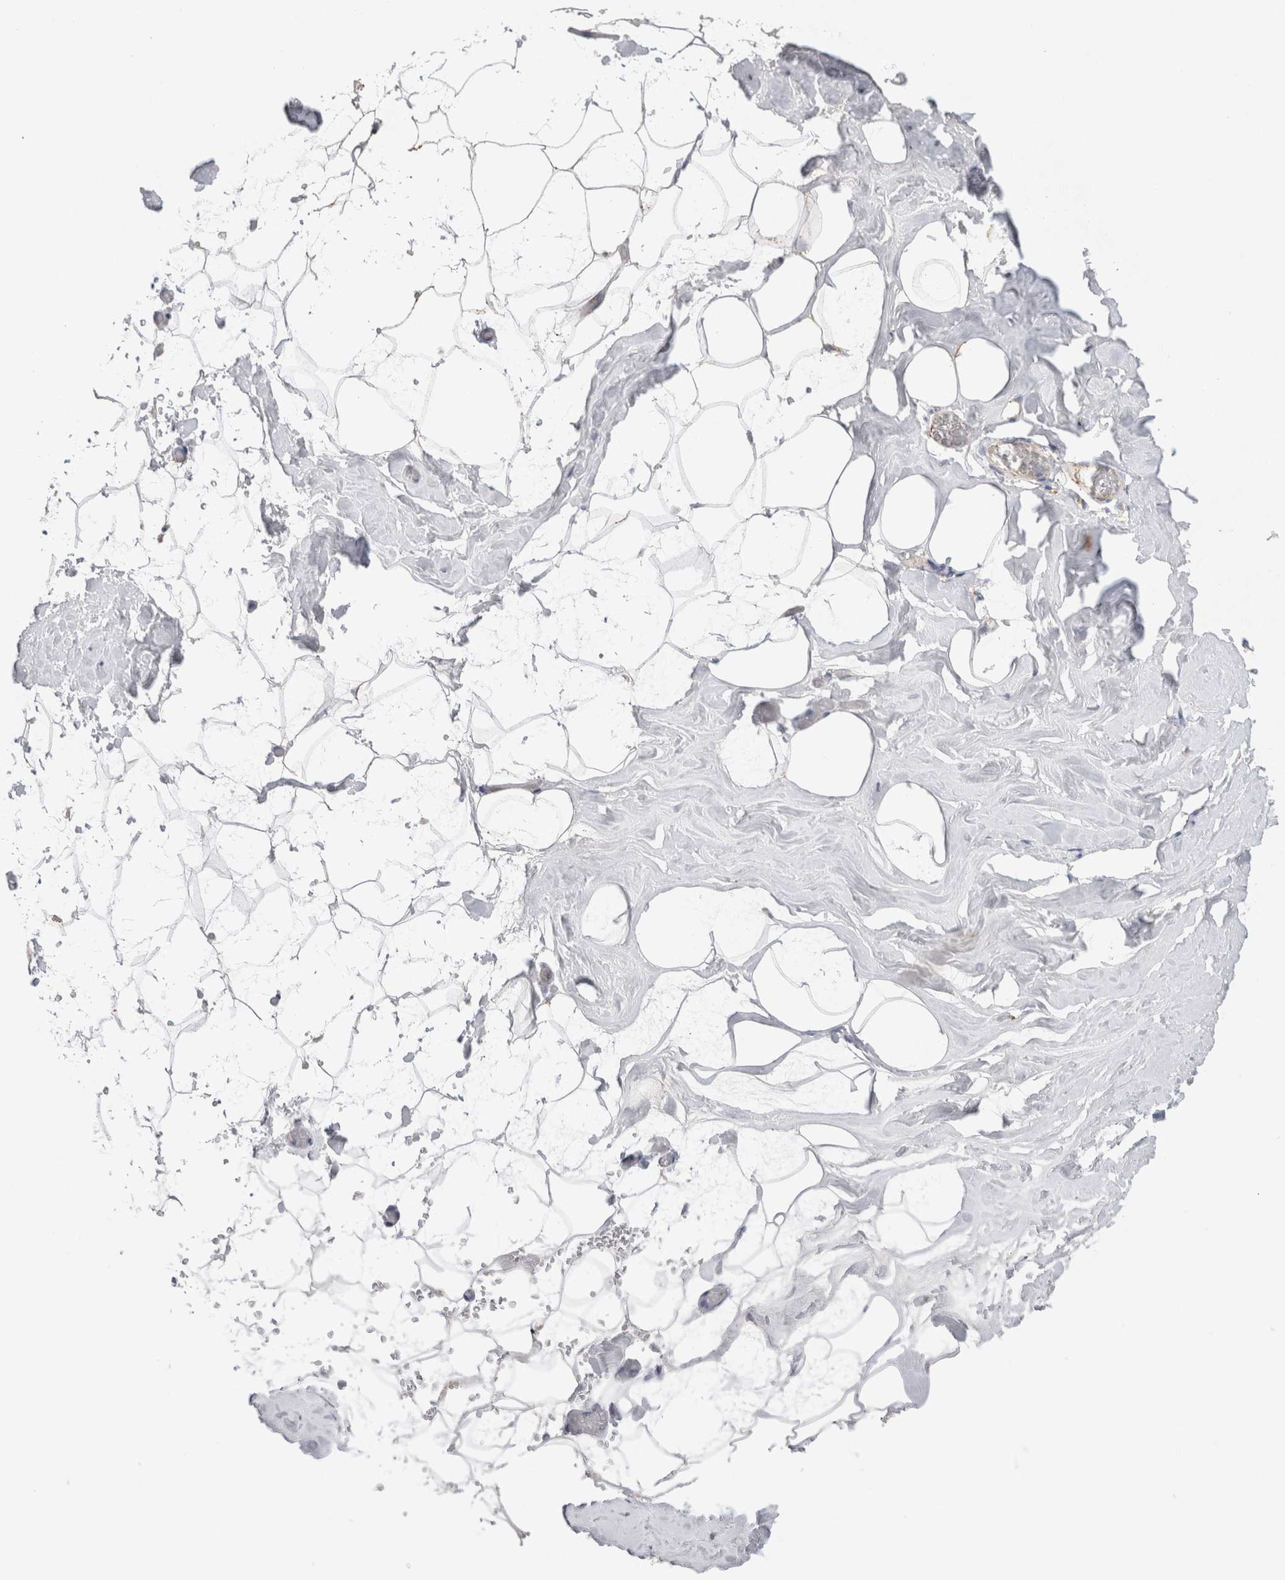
{"staining": {"intensity": "weak", "quantity": ">75%", "location": "cytoplasmic/membranous"}, "tissue": "adipose tissue", "cell_type": "Adipocytes", "image_type": "normal", "snomed": [{"axis": "morphology", "description": "Normal tissue, NOS"}, {"axis": "morphology", "description": "Fibrosis, NOS"}, {"axis": "topography", "description": "Breast"}, {"axis": "topography", "description": "Adipose tissue"}], "caption": "Immunohistochemistry (IHC) staining of benign adipose tissue, which demonstrates low levels of weak cytoplasmic/membranous expression in about >75% of adipocytes indicating weak cytoplasmic/membranous protein staining. The staining was performed using DAB (brown) for protein detection and nuclei were counterstained in hematoxylin (blue).", "gene": "GNS", "patient": {"sex": "female", "age": 39}}